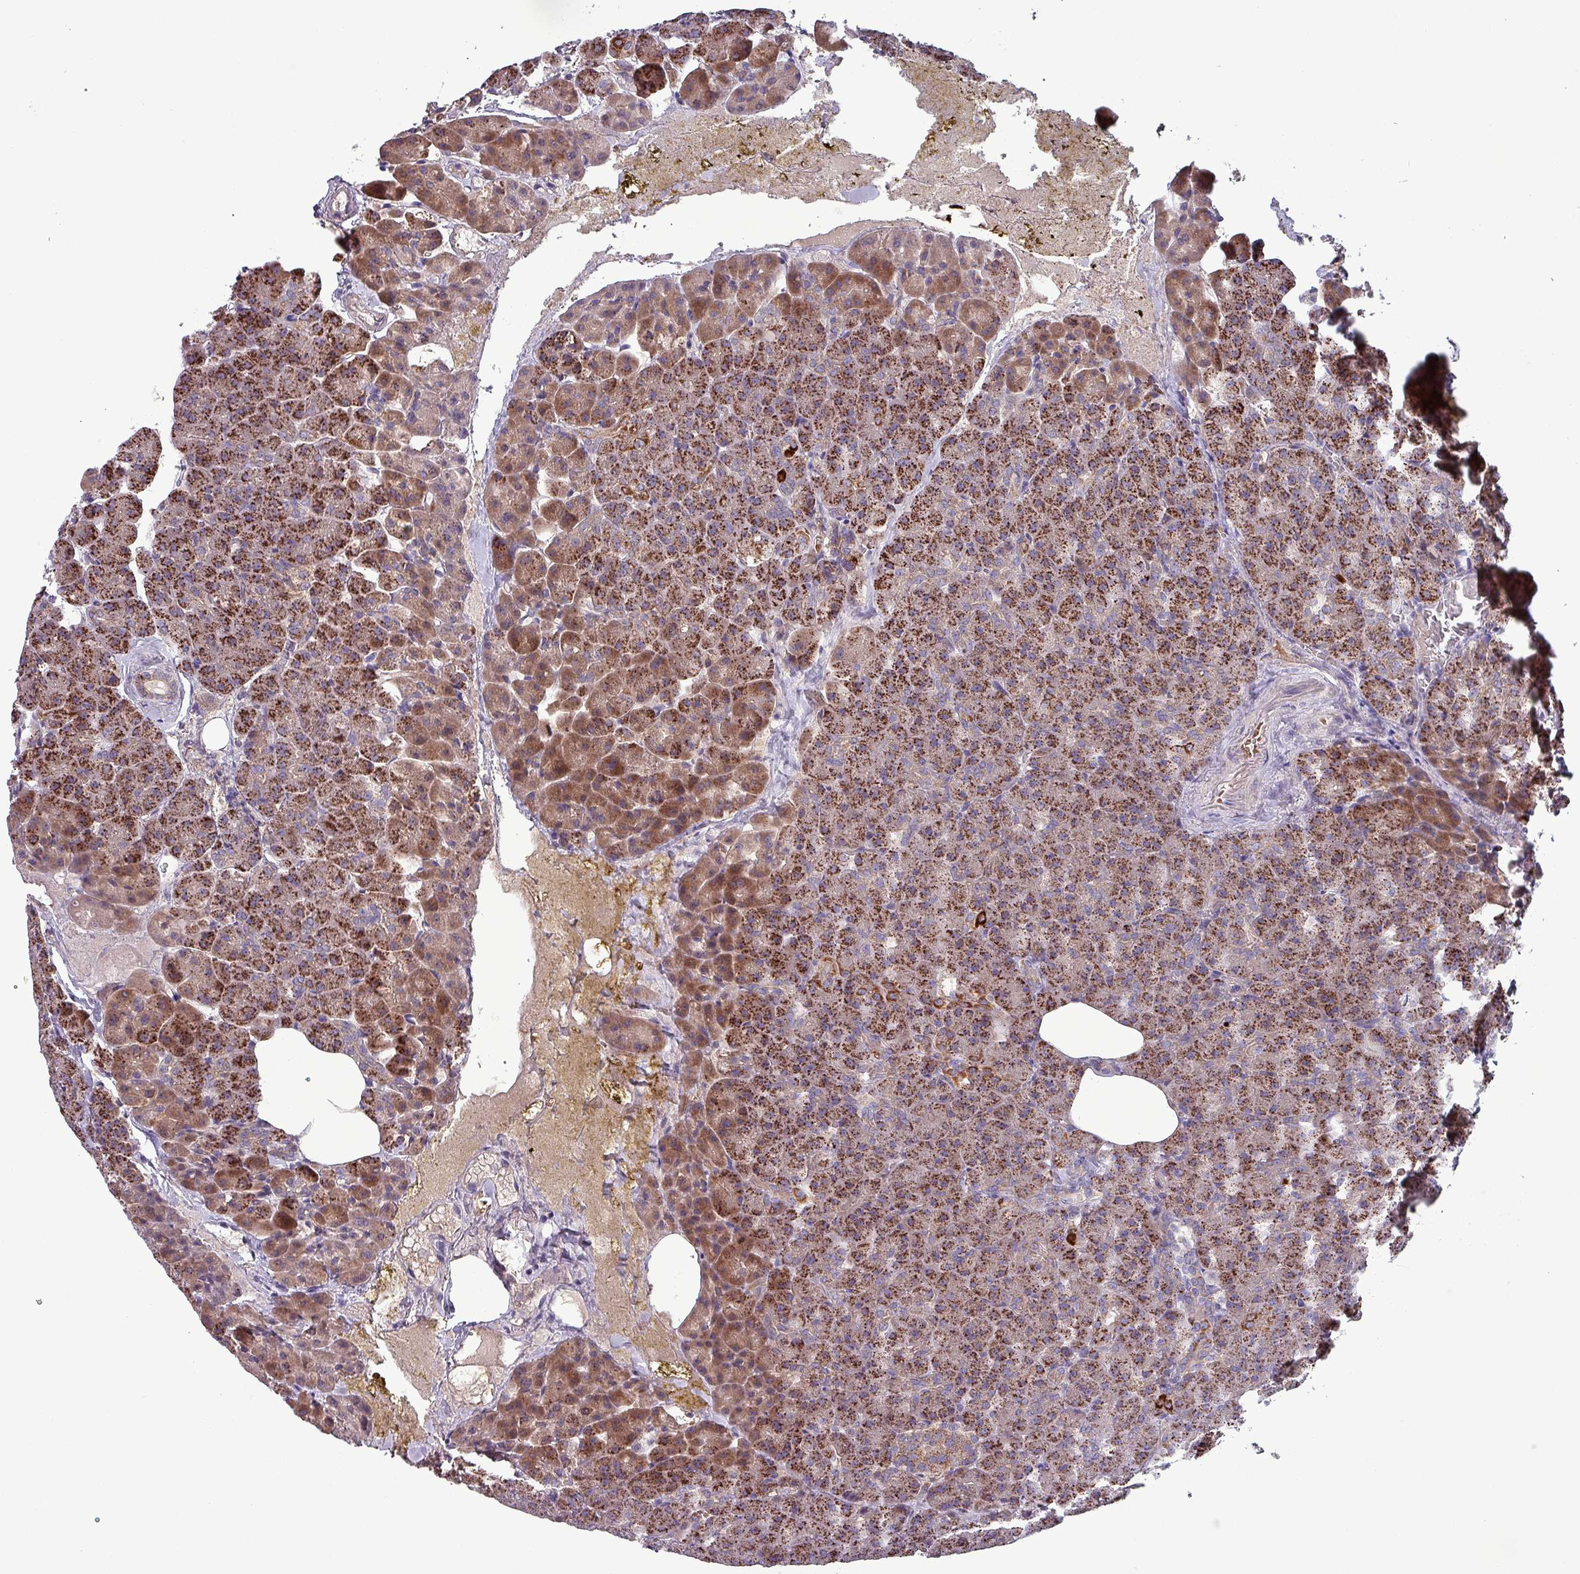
{"staining": {"intensity": "strong", "quantity": ">75%", "location": "cytoplasmic/membranous"}, "tissue": "pancreas", "cell_type": "Exocrine glandular cells", "image_type": "normal", "snomed": [{"axis": "morphology", "description": "Normal tissue, NOS"}, {"axis": "topography", "description": "Pancreas"}], "caption": "Exocrine glandular cells demonstrate high levels of strong cytoplasmic/membranous staining in about >75% of cells in unremarkable human pancreas.", "gene": "ZNF322", "patient": {"sex": "female", "age": 74}}